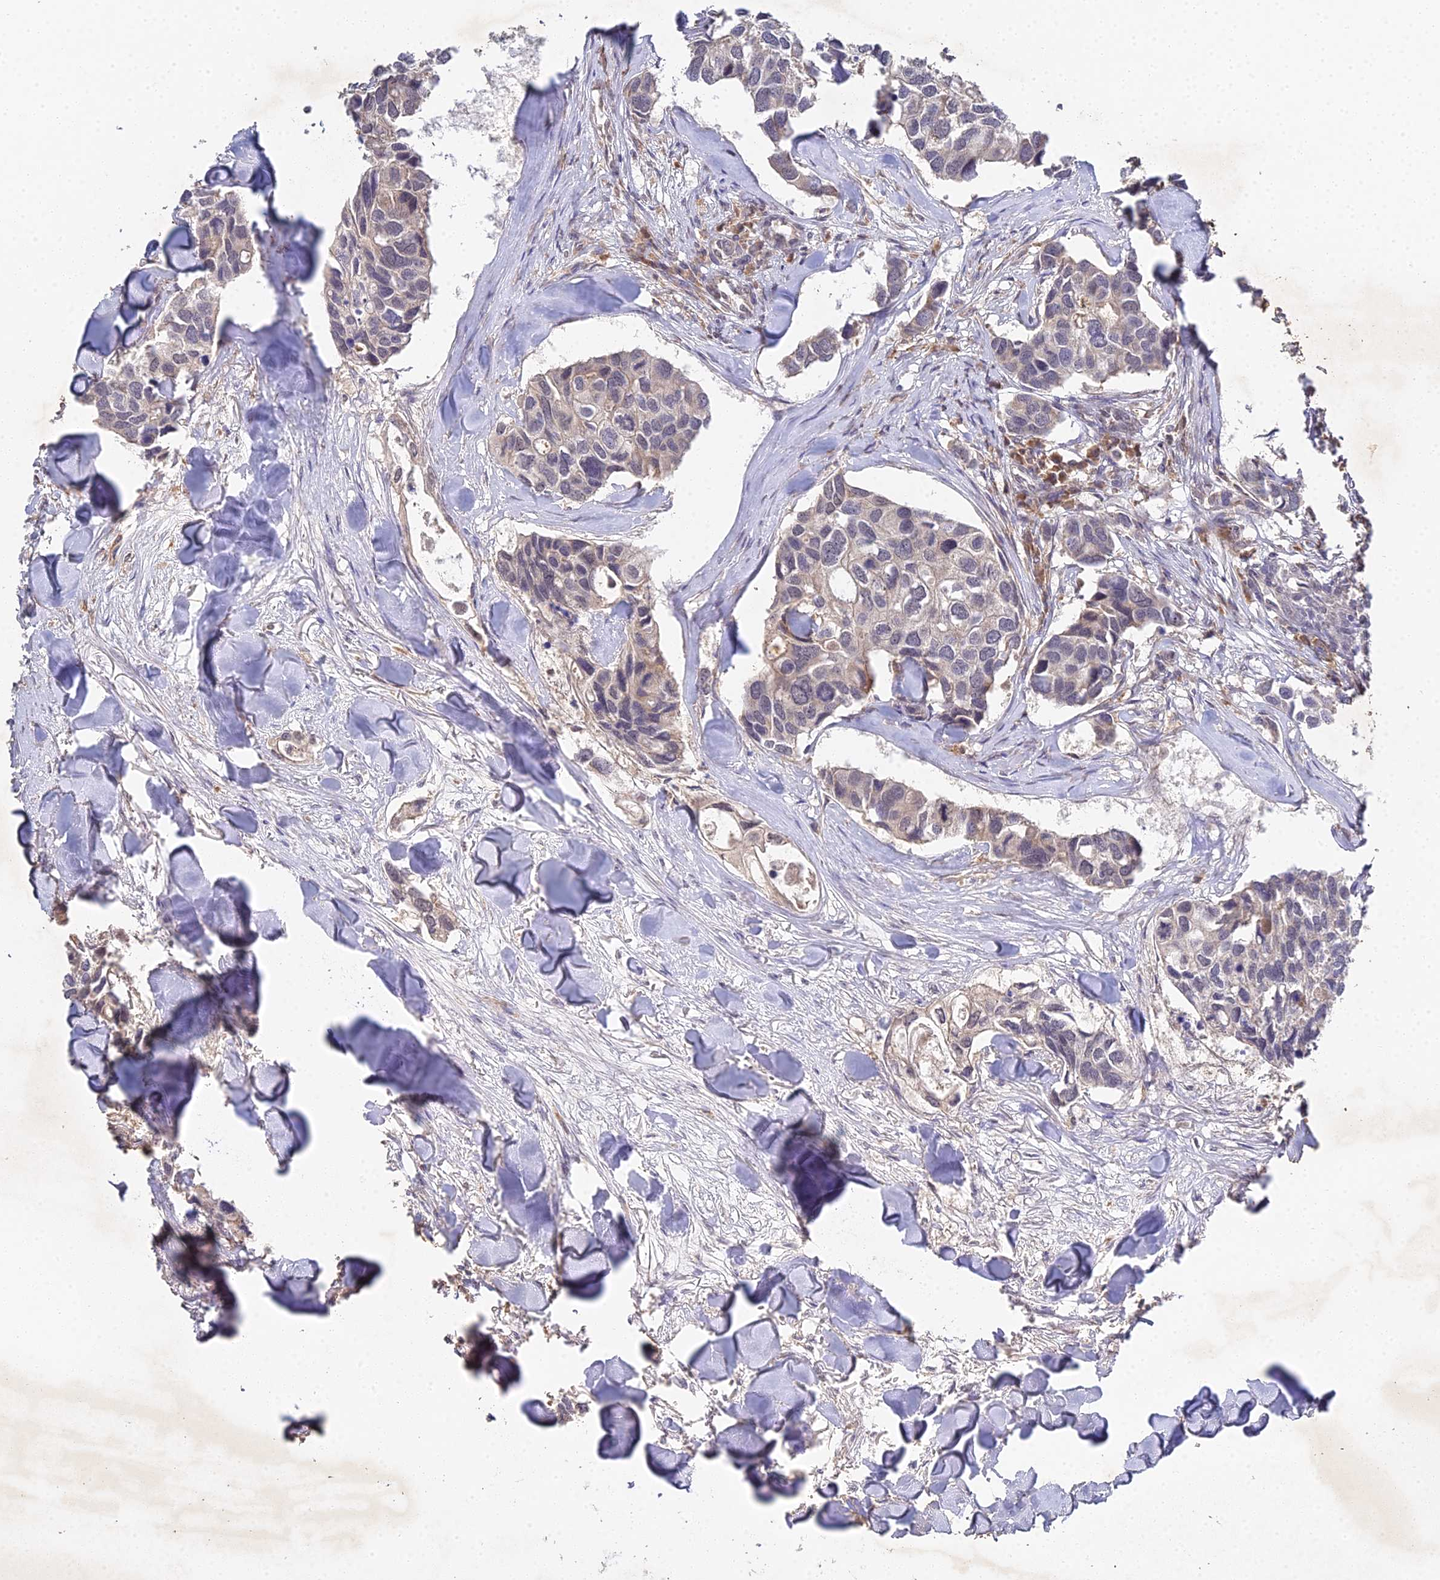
{"staining": {"intensity": "weak", "quantity": "<25%", "location": "cytoplasmic/membranous"}, "tissue": "breast cancer", "cell_type": "Tumor cells", "image_type": "cancer", "snomed": [{"axis": "morphology", "description": "Duct carcinoma"}, {"axis": "topography", "description": "Breast"}], "caption": "IHC of human invasive ductal carcinoma (breast) displays no expression in tumor cells. (DAB (3,3'-diaminobenzidine) immunohistochemistry visualized using brightfield microscopy, high magnification).", "gene": "TPRX1", "patient": {"sex": "female", "age": 83}}